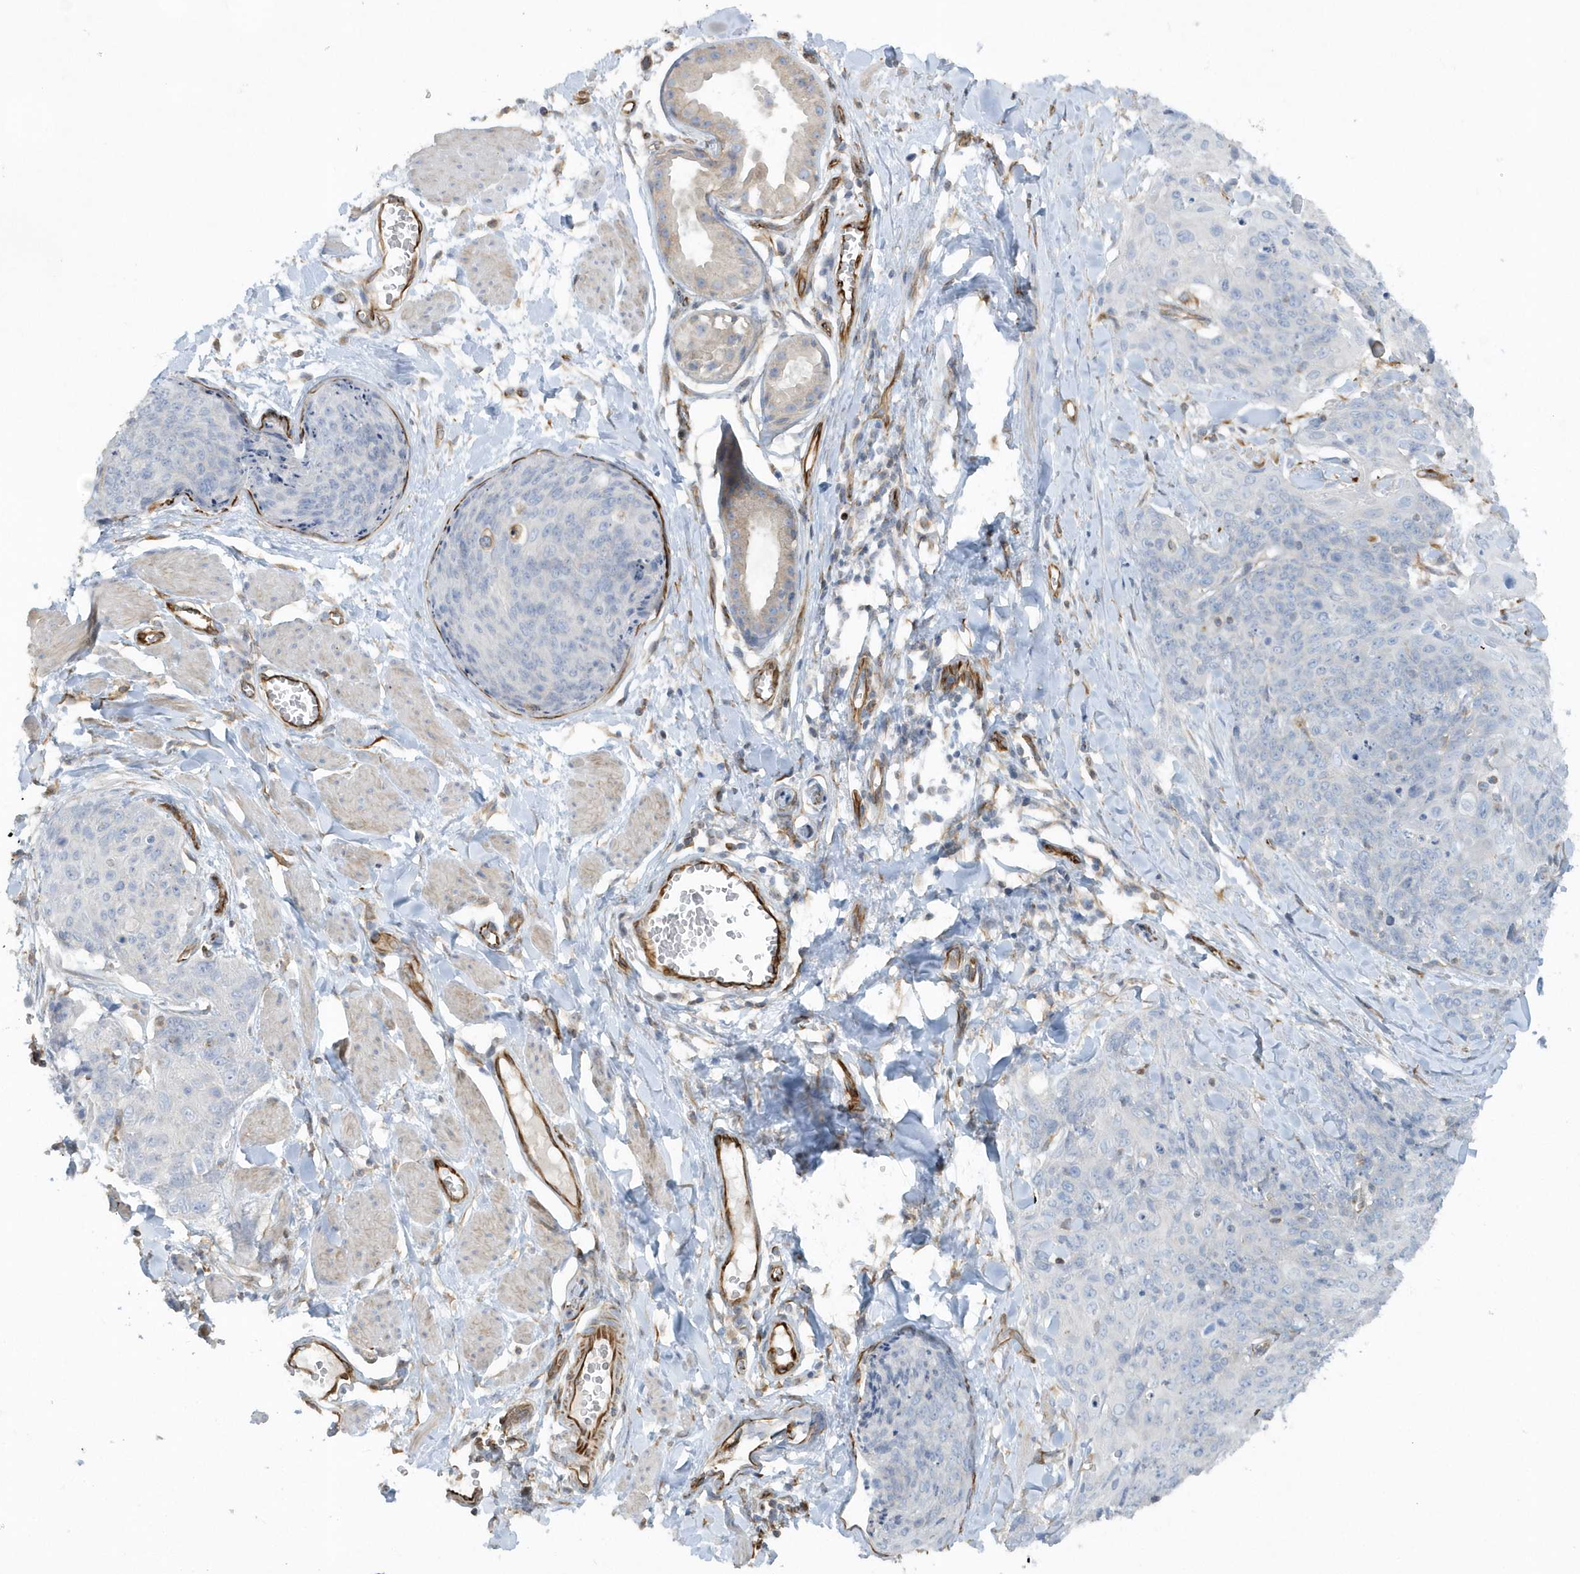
{"staining": {"intensity": "negative", "quantity": "none", "location": "none"}, "tissue": "skin cancer", "cell_type": "Tumor cells", "image_type": "cancer", "snomed": [{"axis": "morphology", "description": "Squamous cell carcinoma, NOS"}, {"axis": "topography", "description": "Skin"}, {"axis": "topography", "description": "Vulva"}], "caption": "Micrograph shows no protein expression in tumor cells of skin cancer (squamous cell carcinoma) tissue.", "gene": "RAB17", "patient": {"sex": "female", "age": 85}}